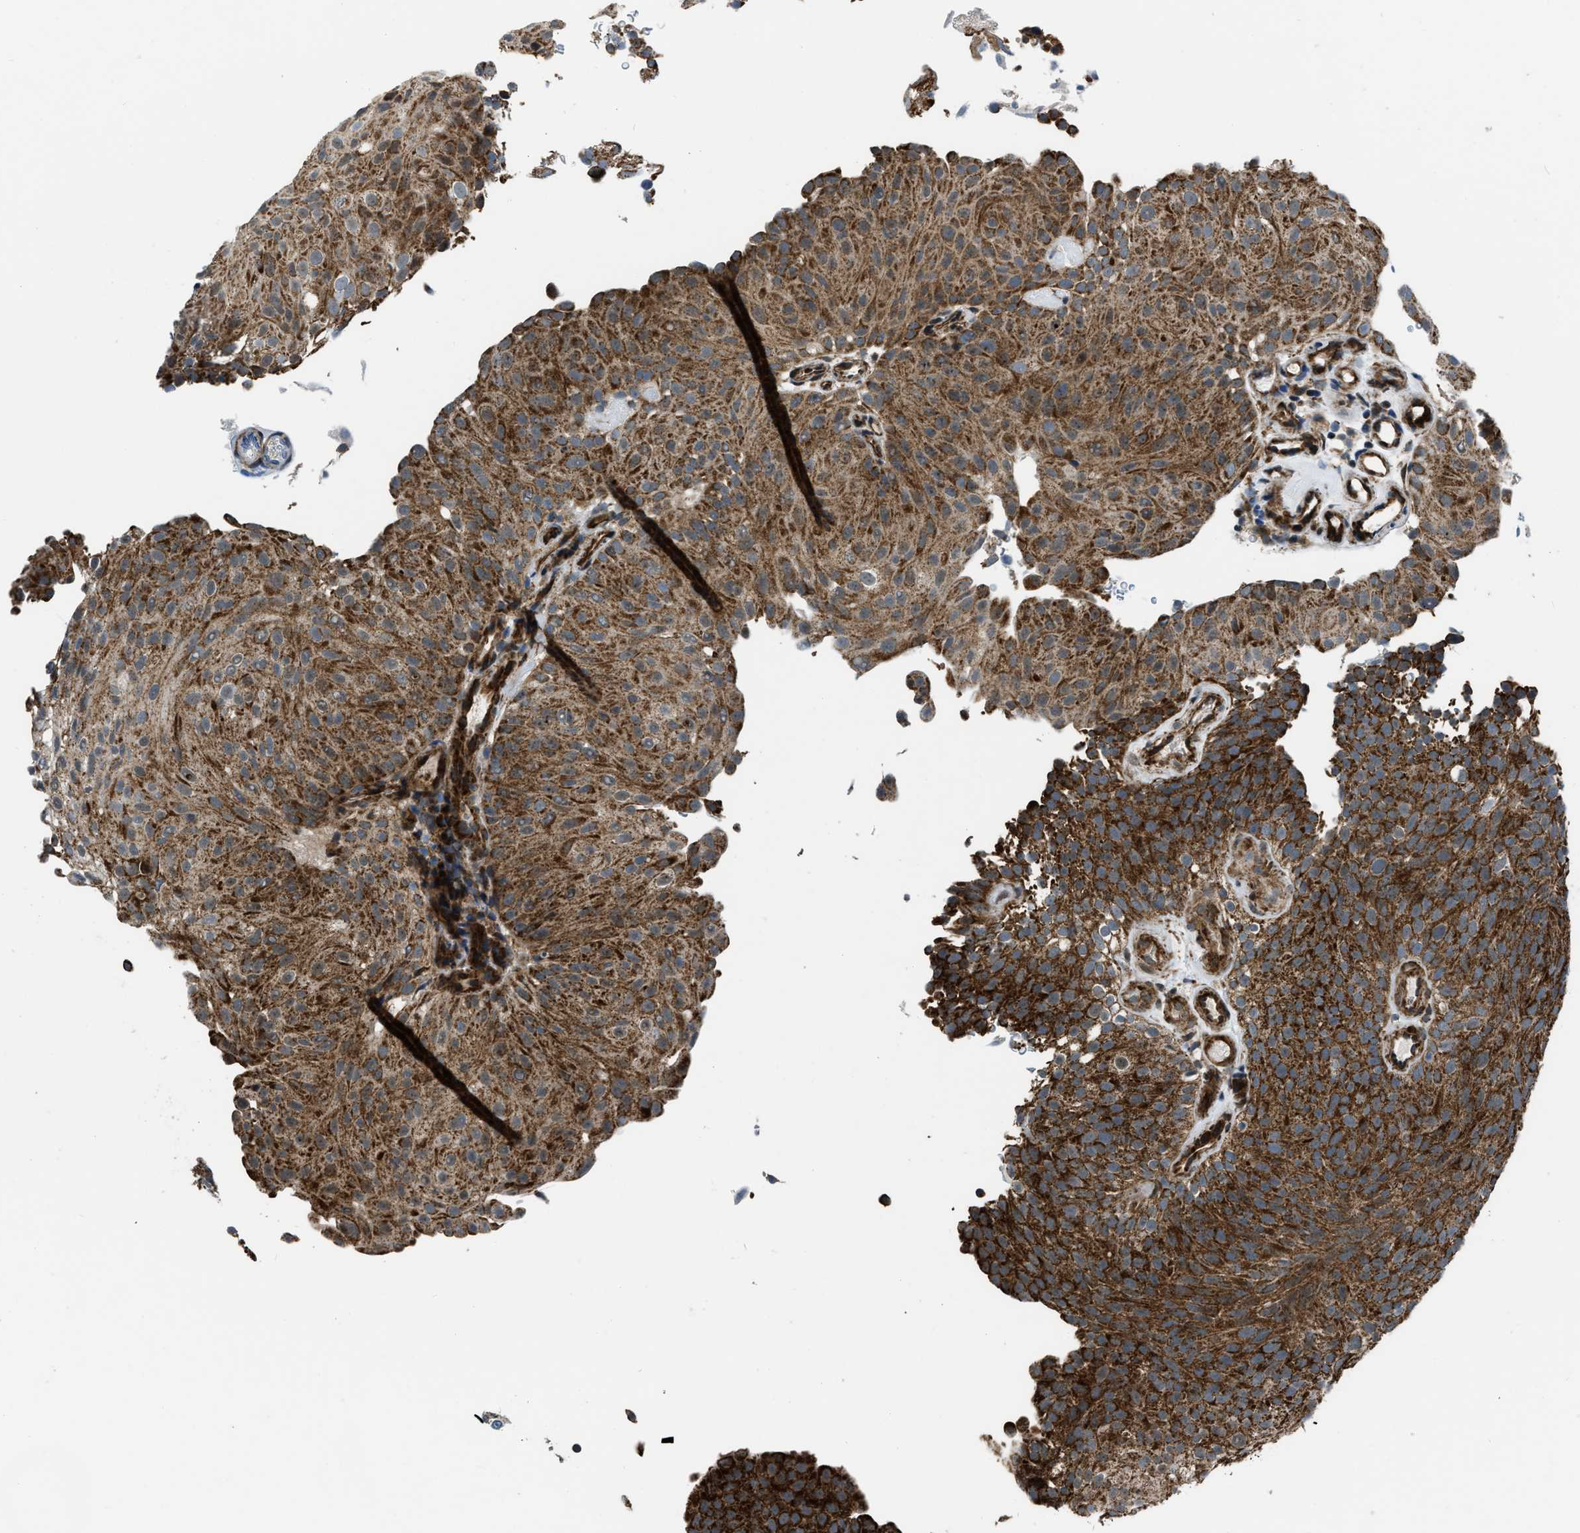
{"staining": {"intensity": "strong", "quantity": ">75%", "location": "cytoplasmic/membranous"}, "tissue": "urothelial cancer", "cell_type": "Tumor cells", "image_type": "cancer", "snomed": [{"axis": "morphology", "description": "Urothelial carcinoma, Low grade"}, {"axis": "topography", "description": "Urinary bladder"}], "caption": "Low-grade urothelial carcinoma tissue demonstrates strong cytoplasmic/membranous positivity in approximately >75% of tumor cells, visualized by immunohistochemistry.", "gene": "GSDME", "patient": {"sex": "male", "age": 78}}